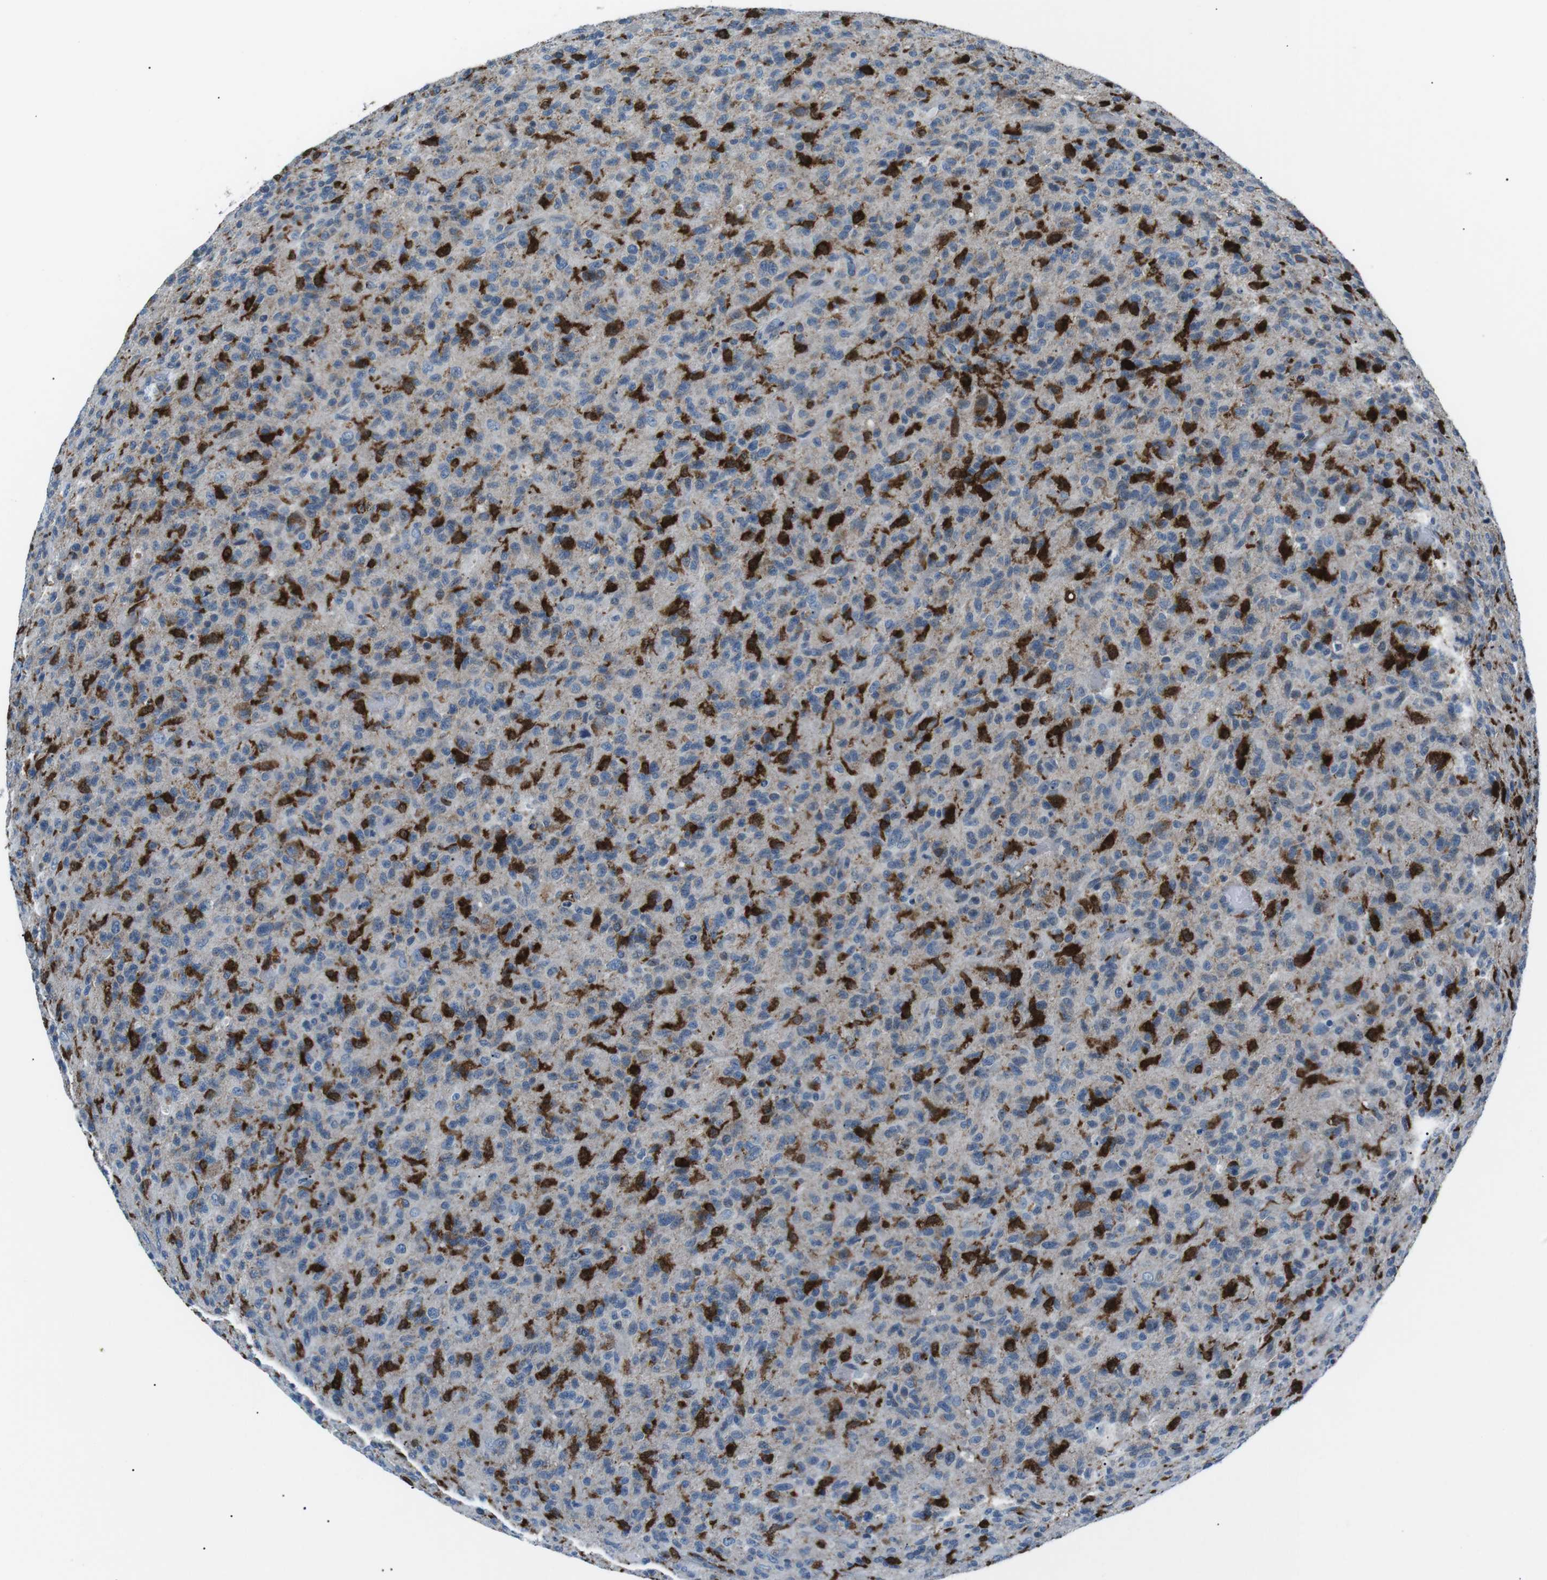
{"staining": {"intensity": "negative", "quantity": "none", "location": "none"}, "tissue": "glioma", "cell_type": "Tumor cells", "image_type": "cancer", "snomed": [{"axis": "morphology", "description": "Glioma, malignant, High grade"}, {"axis": "topography", "description": "Brain"}], "caption": "Image shows no protein expression in tumor cells of malignant high-grade glioma tissue.", "gene": "BLNK", "patient": {"sex": "male", "age": 71}}